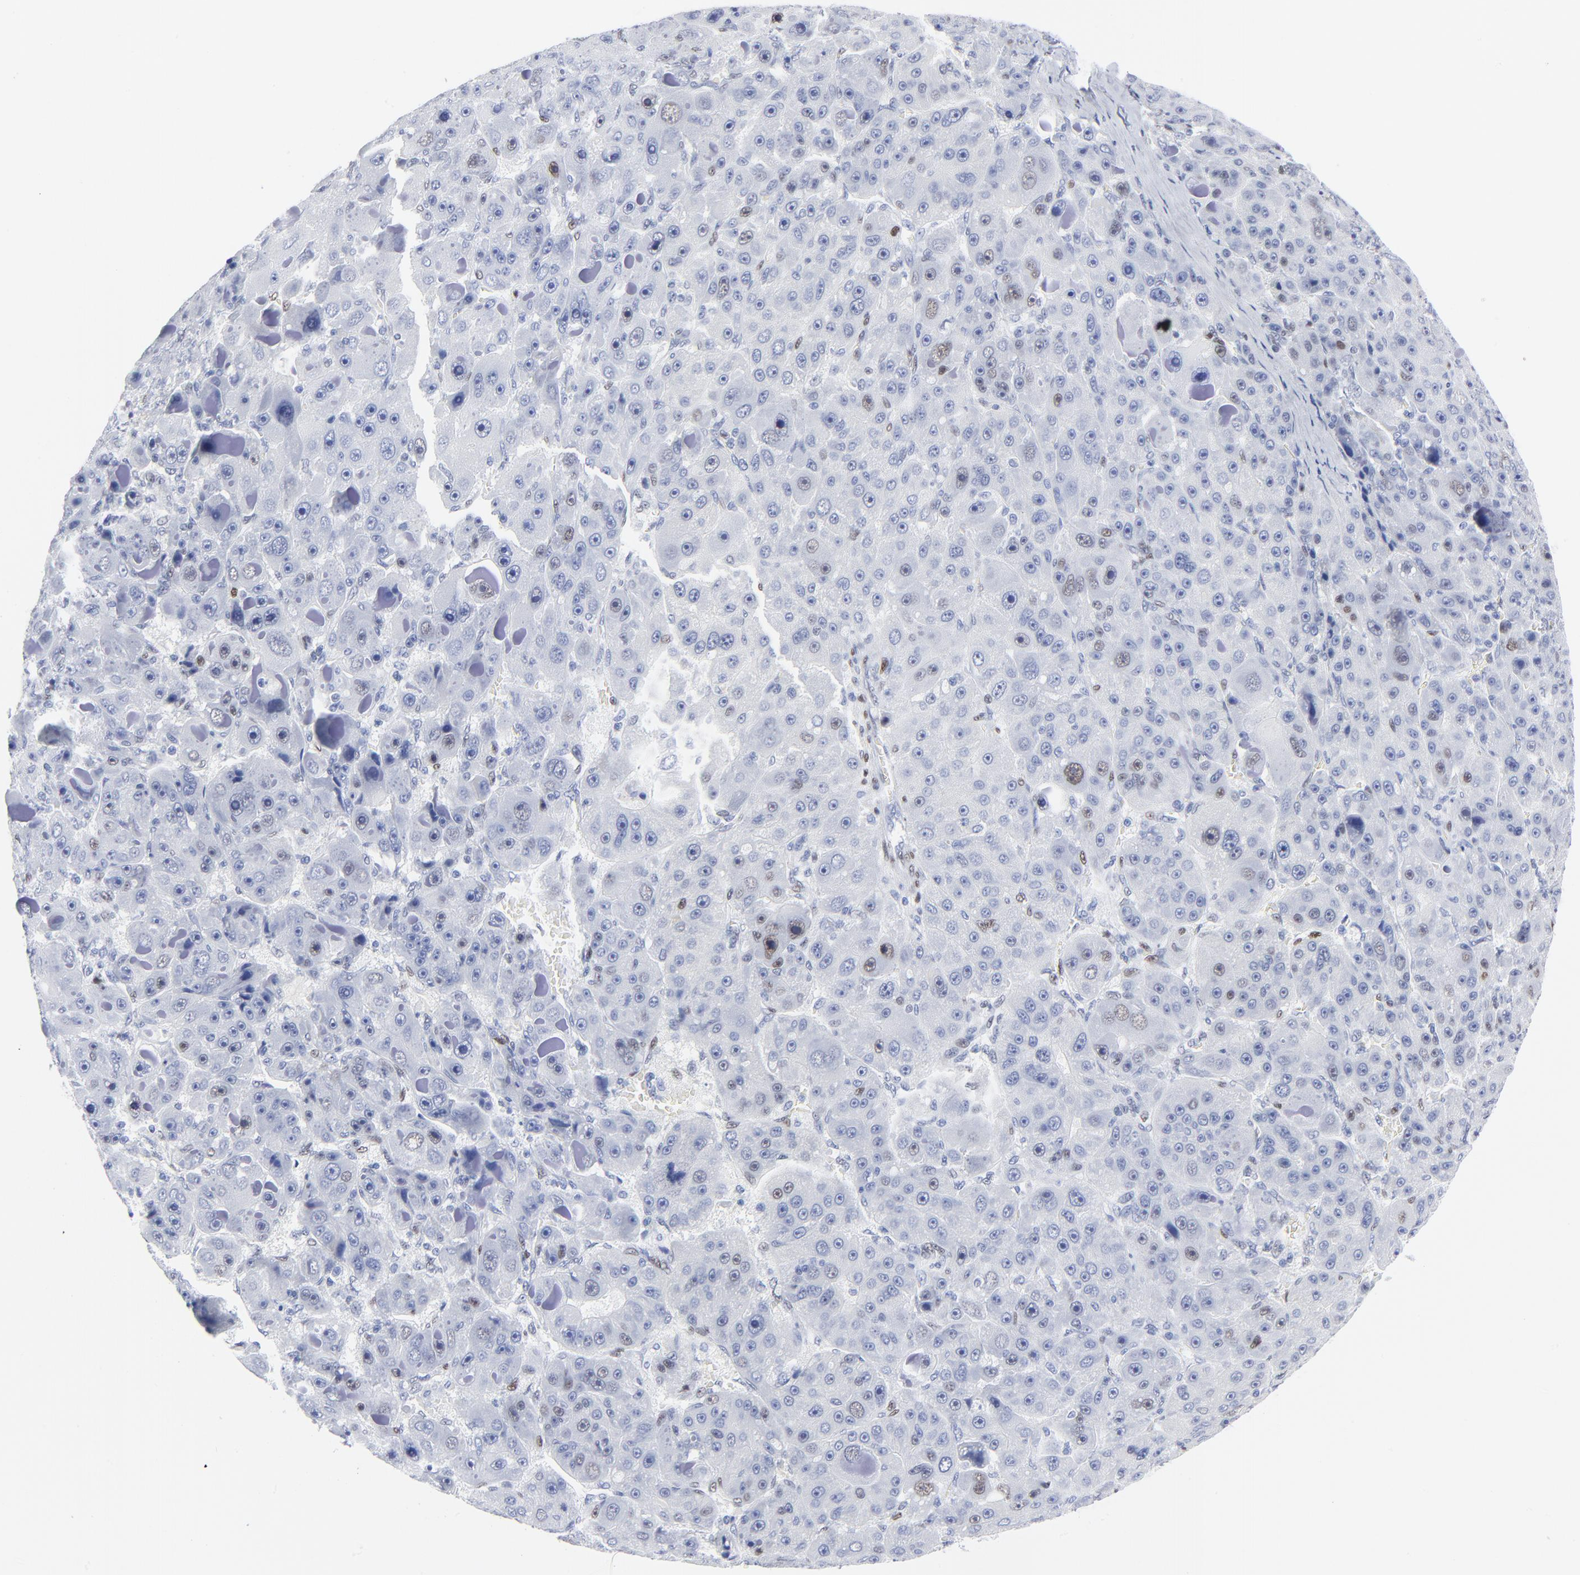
{"staining": {"intensity": "weak", "quantity": "<25%", "location": "nuclear"}, "tissue": "liver cancer", "cell_type": "Tumor cells", "image_type": "cancer", "snomed": [{"axis": "morphology", "description": "Carcinoma, Hepatocellular, NOS"}, {"axis": "topography", "description": "Liver"}], "caption": "Immunohistochemistry (IHC) micrograph of neoplastic tissue: human liver cancer stained with DAB demonstrates no significant protein staining in tumor cells.", "gene": "JUN", "patient": {"sex": "male", "age": 76}}